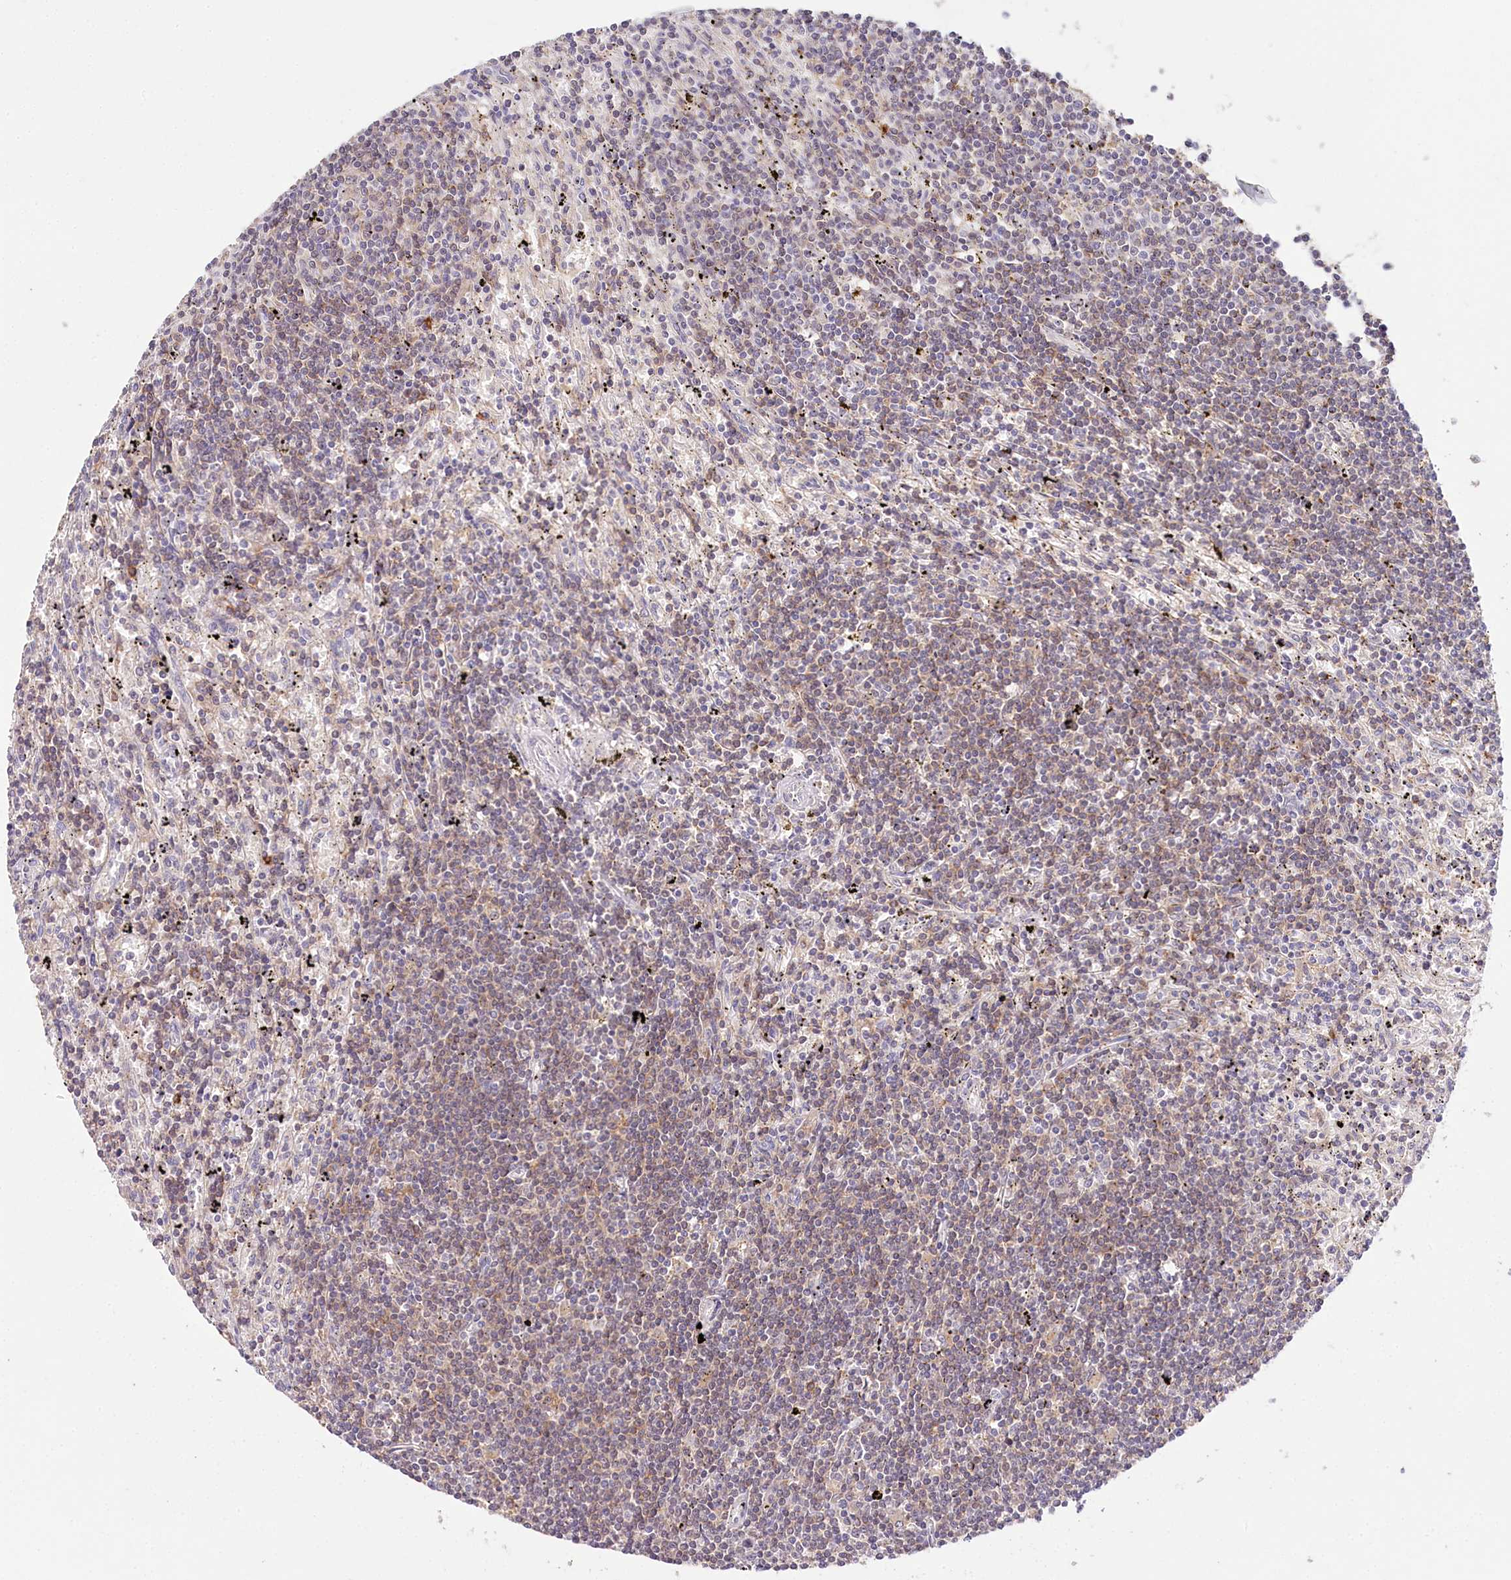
{"staining": {"intensity": "weak", "quantity": "25%-75%", "location": "cytoplasmic/membranous"}, "tissue": "lymphoma", "cell_type": "Tumor cells", "image_type": "cancer", "snomed": [{"axis": "morphology", "description": "Malignant lymphoma, non-Hodgkin's type, Low grade"}, {"axis": "topography", "description": "Spleen"}], "caption": "IHC (DAB (3,3'-diaminobenzidine)) staining of human lymphoma shows weak cytoplasmic/membranous protein positivity in approximately 25%-75% of tumor cells.", "gene": "DAPK1", "patient": {"sex": "male", "age": 76}}